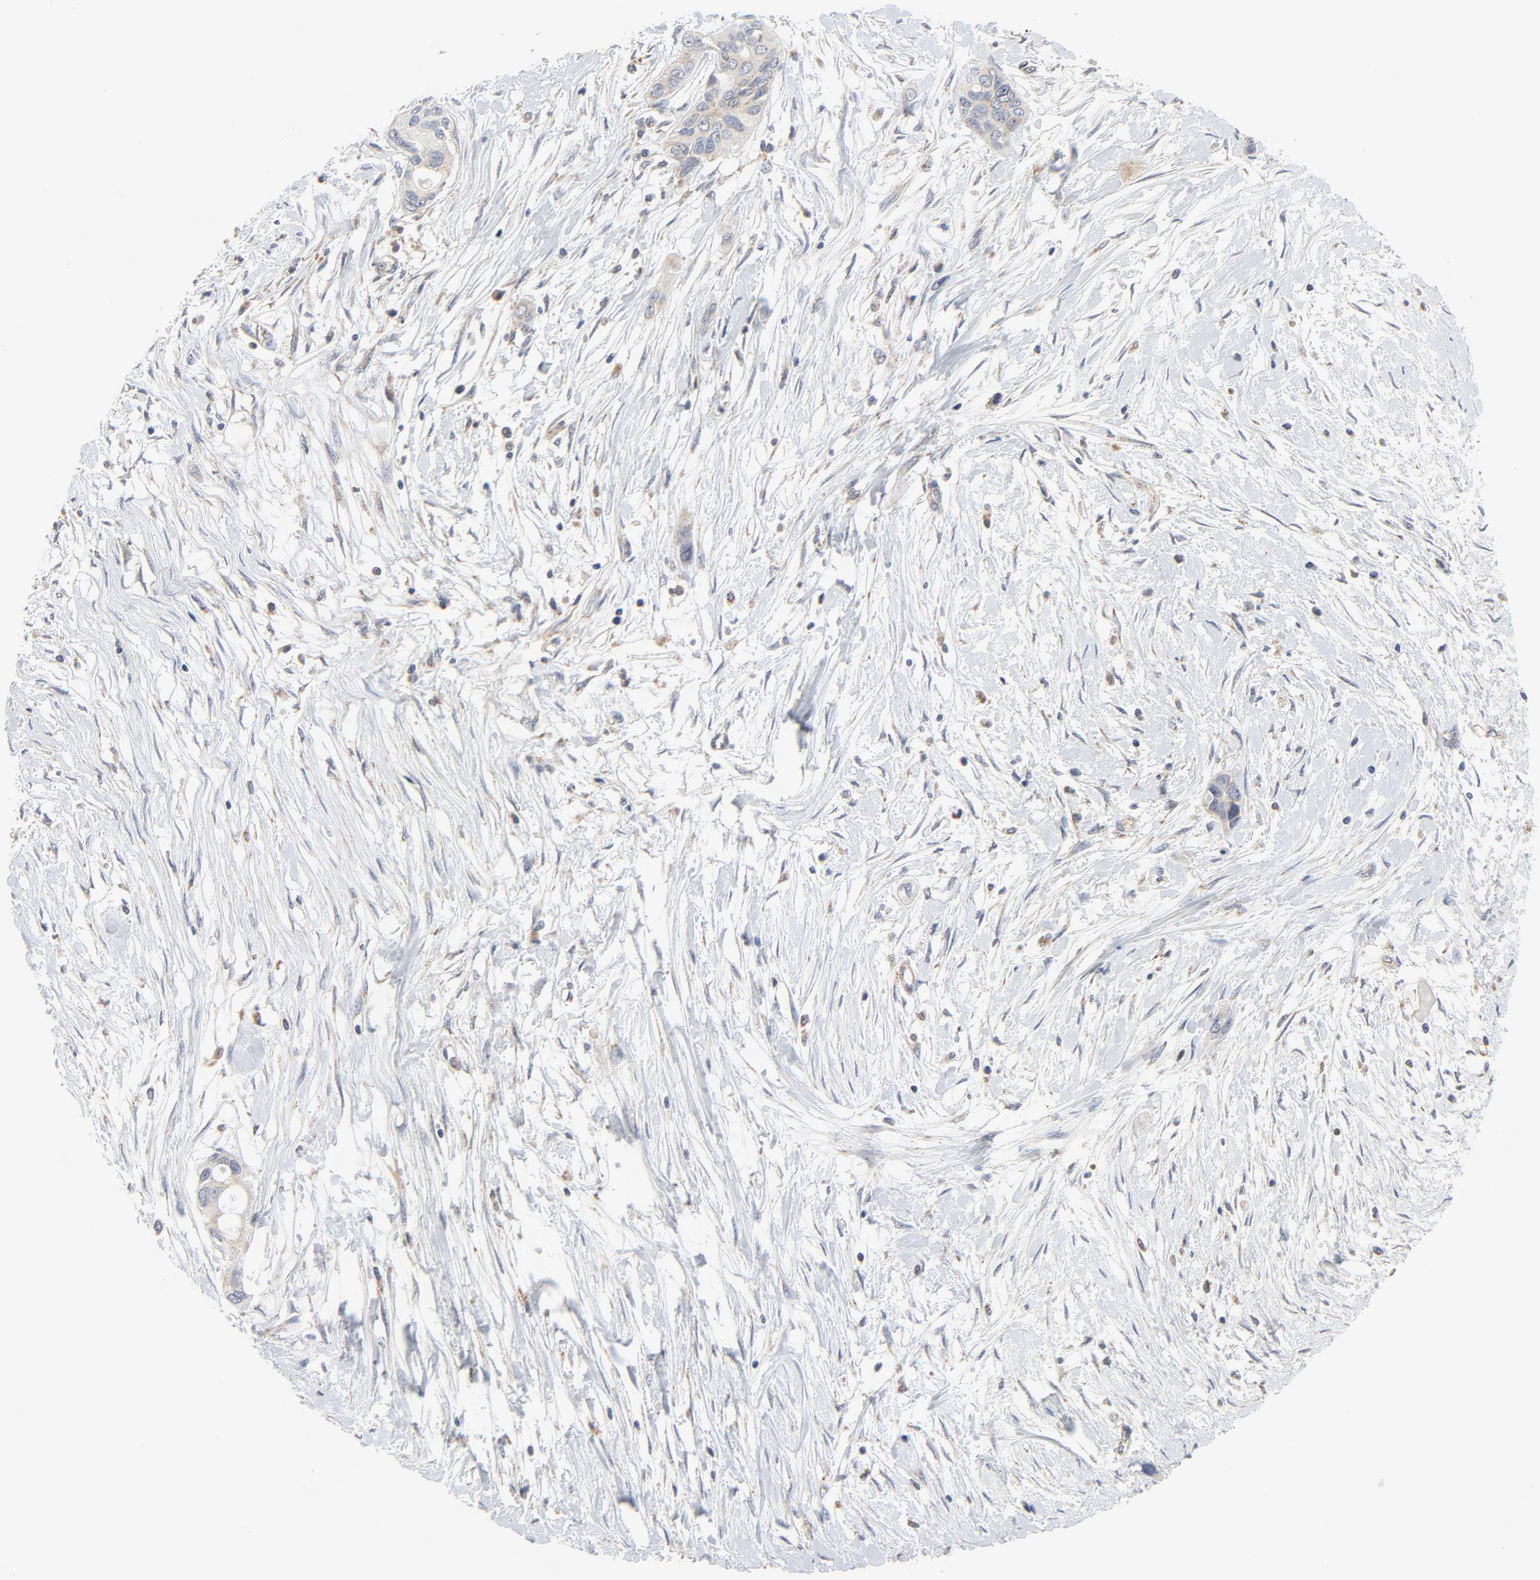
{"staining": {"intensity": "weak", "quantity": "<25%", "location": "nuclear"}, "tissue": "pancreatic cancer", "cell_type": "Tumor cells", "image_type": "cancer", "snomed": [{"axis": "morphology", "description": "Adenocarcinoma, NOS"}, {"axis": "topography", "description": "Pancreas"}], "caption": "Human pancreatic cancer (adenocarcinoma) stained for a protein using immunohistochemistry (IHC) demonstrates no positivity in tumor cells.", "gene": "C14orf119", "patient": {"sex": "female", "age": 60}}